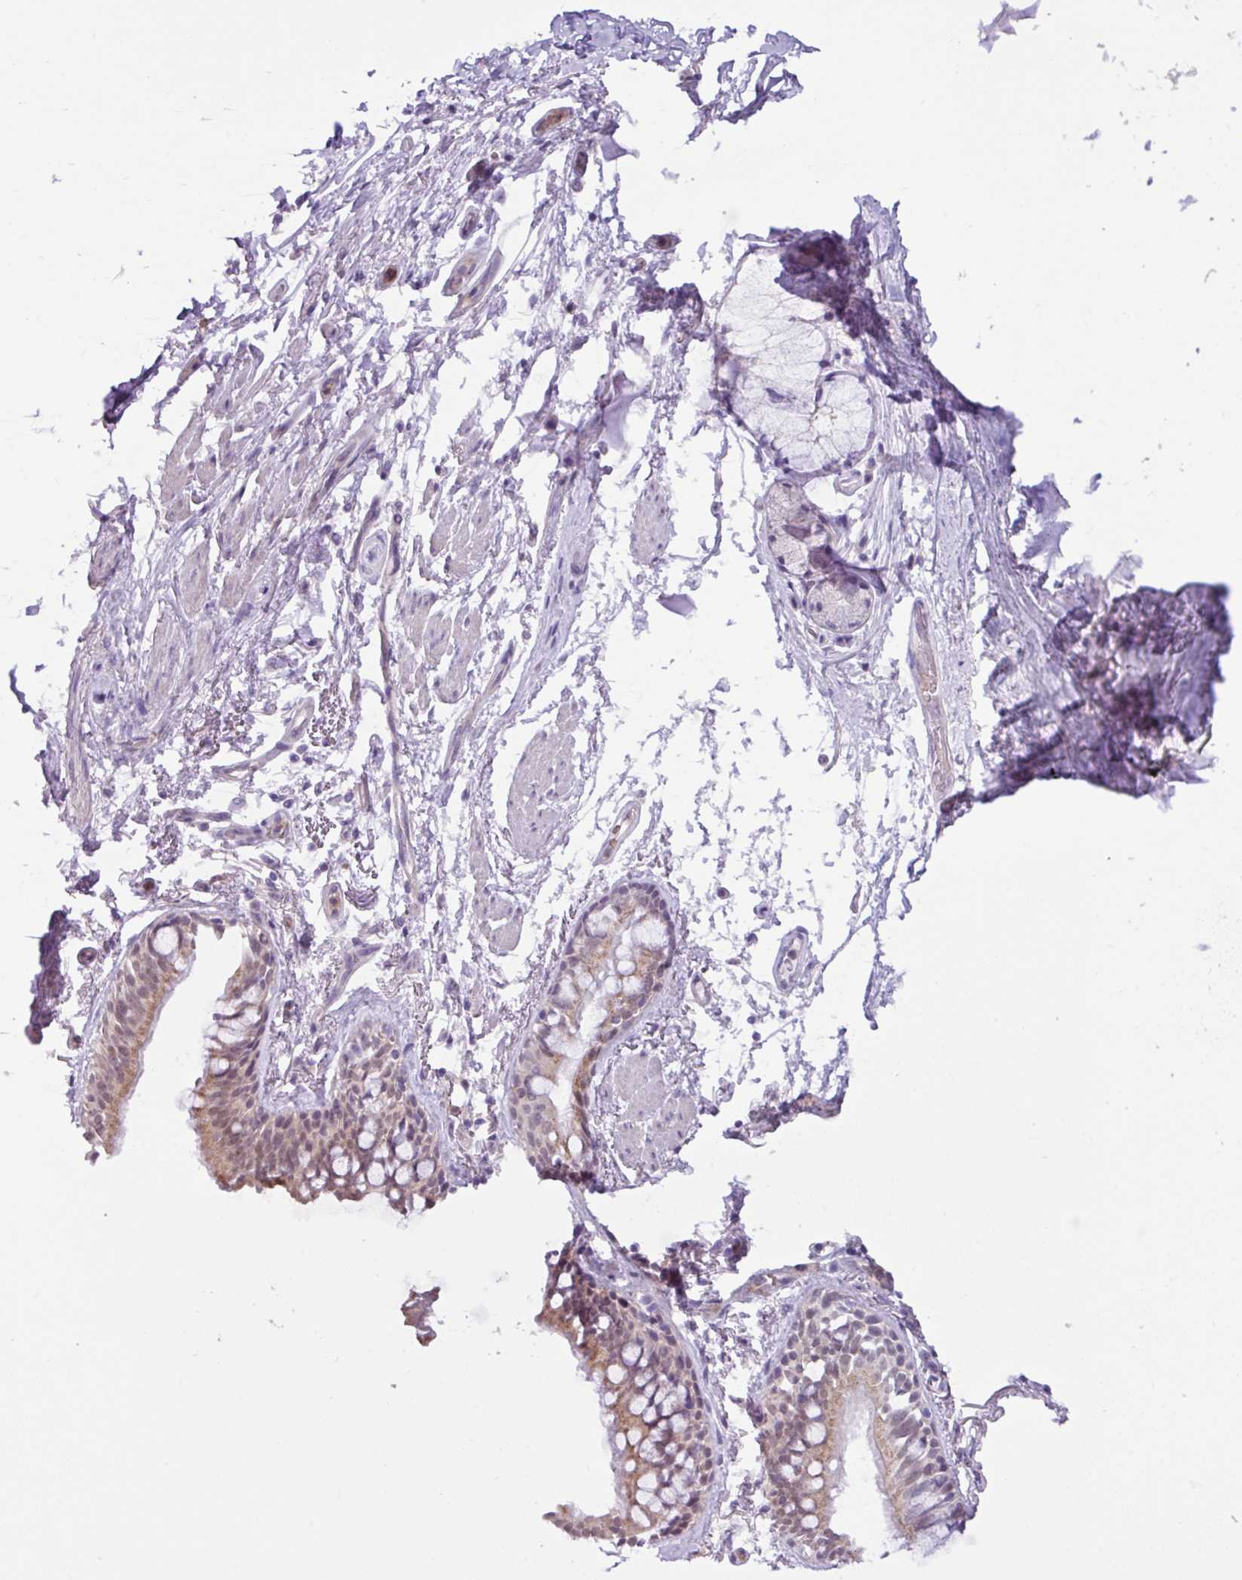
{"staining": {"intensity": "moderate", "quantity": "25%-75%", "location": "cytoplasmic/membranous,nuclear"}, "tissue": "bronchus", "cell_type": "Respiratory epithelial cells", "image_type": "normal", "snomed": [{"axis": "morphology", "description": "Normal tissue, NOS"}, {"axis": "topography", "description": "Bronchus"}], "caption": "Protein expression analysis of unremarkable bronchus demonstrates moderate cytoplasmic/membranous,nuclear positivity in approximately 25%-75% of respiratory epithelial cells. (Brightfield microscopy of DAB IHC at high magnification).", "gene": "TONSL", "patient": {"sex": "male", "age": 70}}